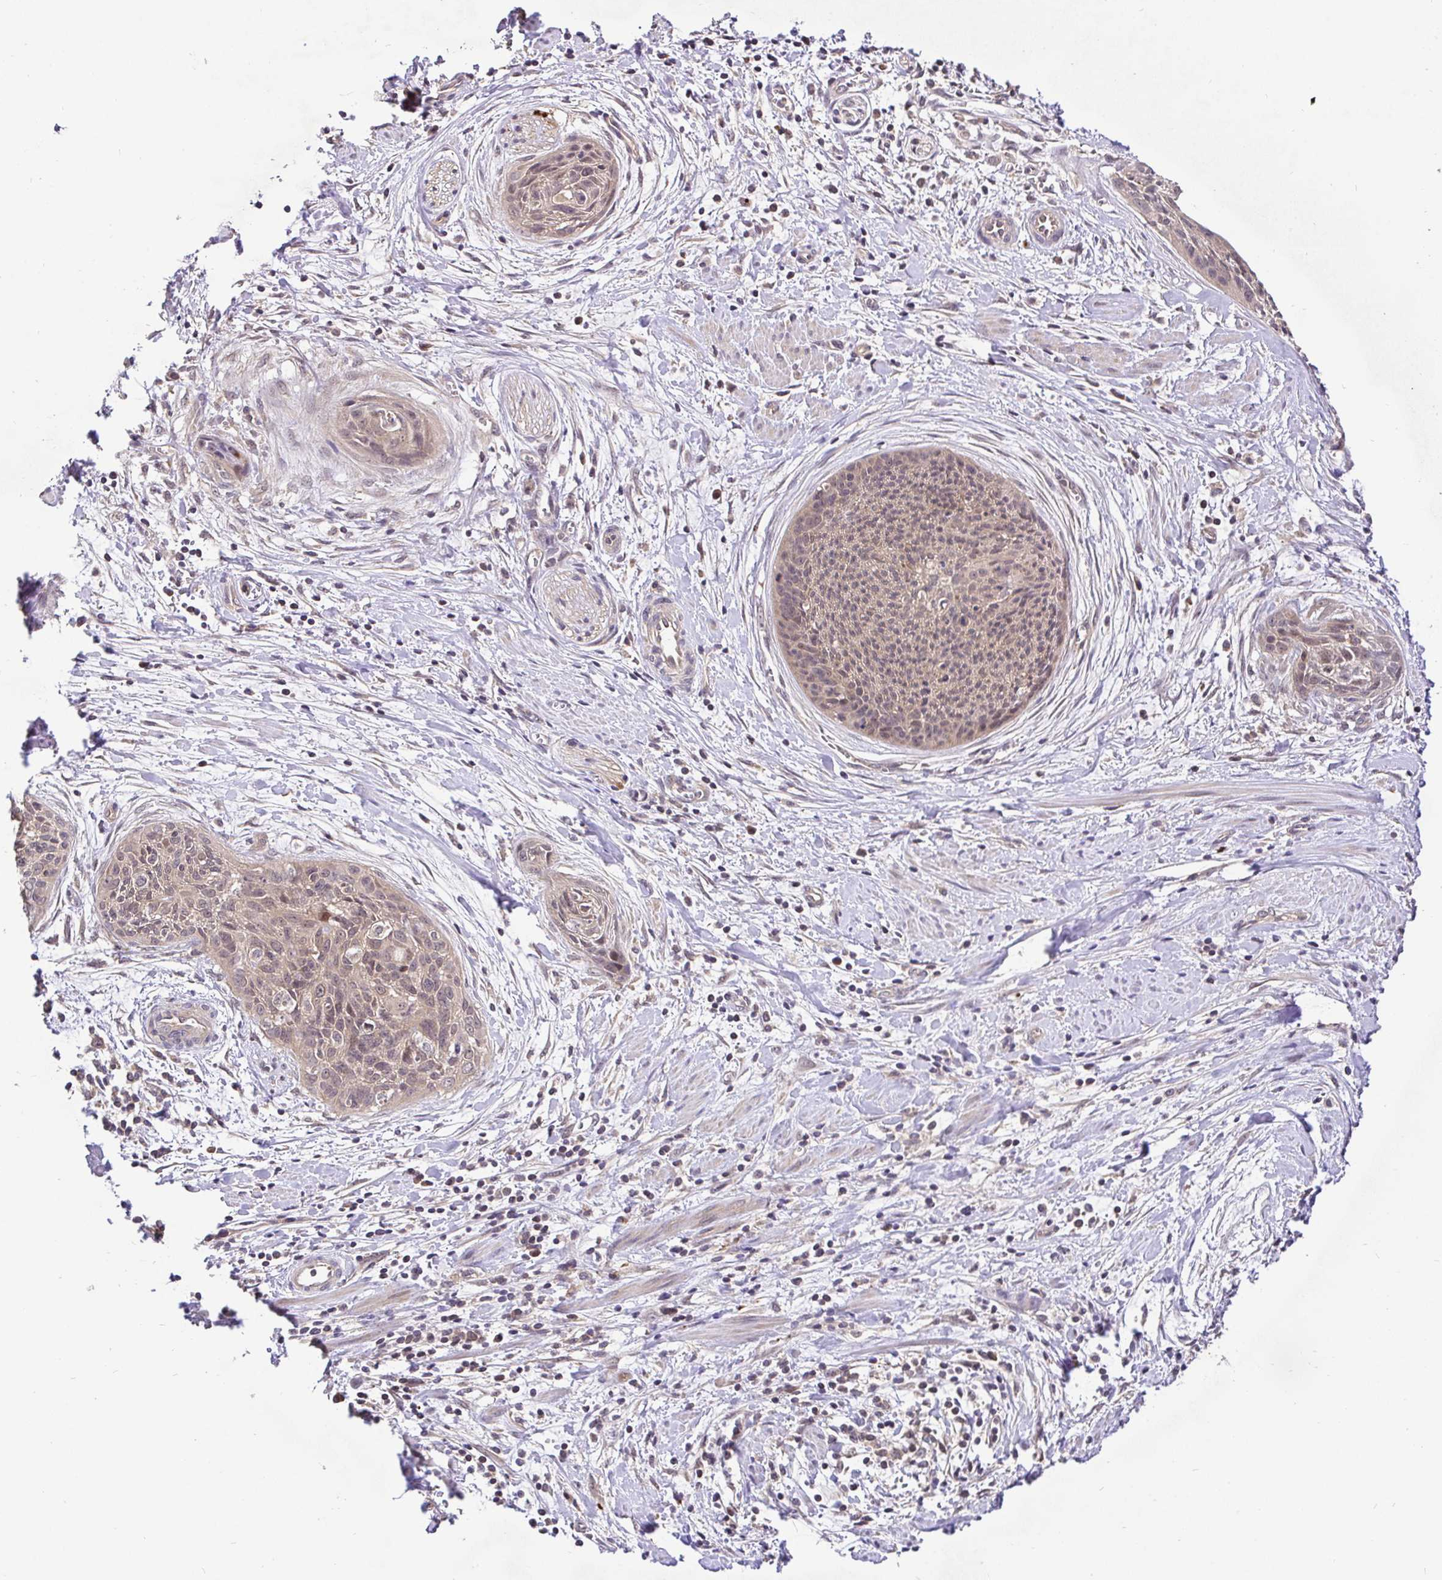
{"staining": {"intensity": "weak", "quantity": ">75%", "location": "cytoplasmic/membranous,nuclear"}, "tissue": "cervical cancer", "cell_type": "Tumor cells", "image_type": "cancer", "snomed": [{"axis": "morphology", "description": "Squamous cell carcinoma, NOS"}, {"axis": "topography", "description": "Cervix"}], "caption": "A low amount of weak cytoplasmic/membranous and nuclear expression is appreciated in approximately >75% of tumor cells in squamous cell carcinoma (cervical) tissue.", "gene": "UBE2M", "patient": {"sex": "female", "age": 55}}